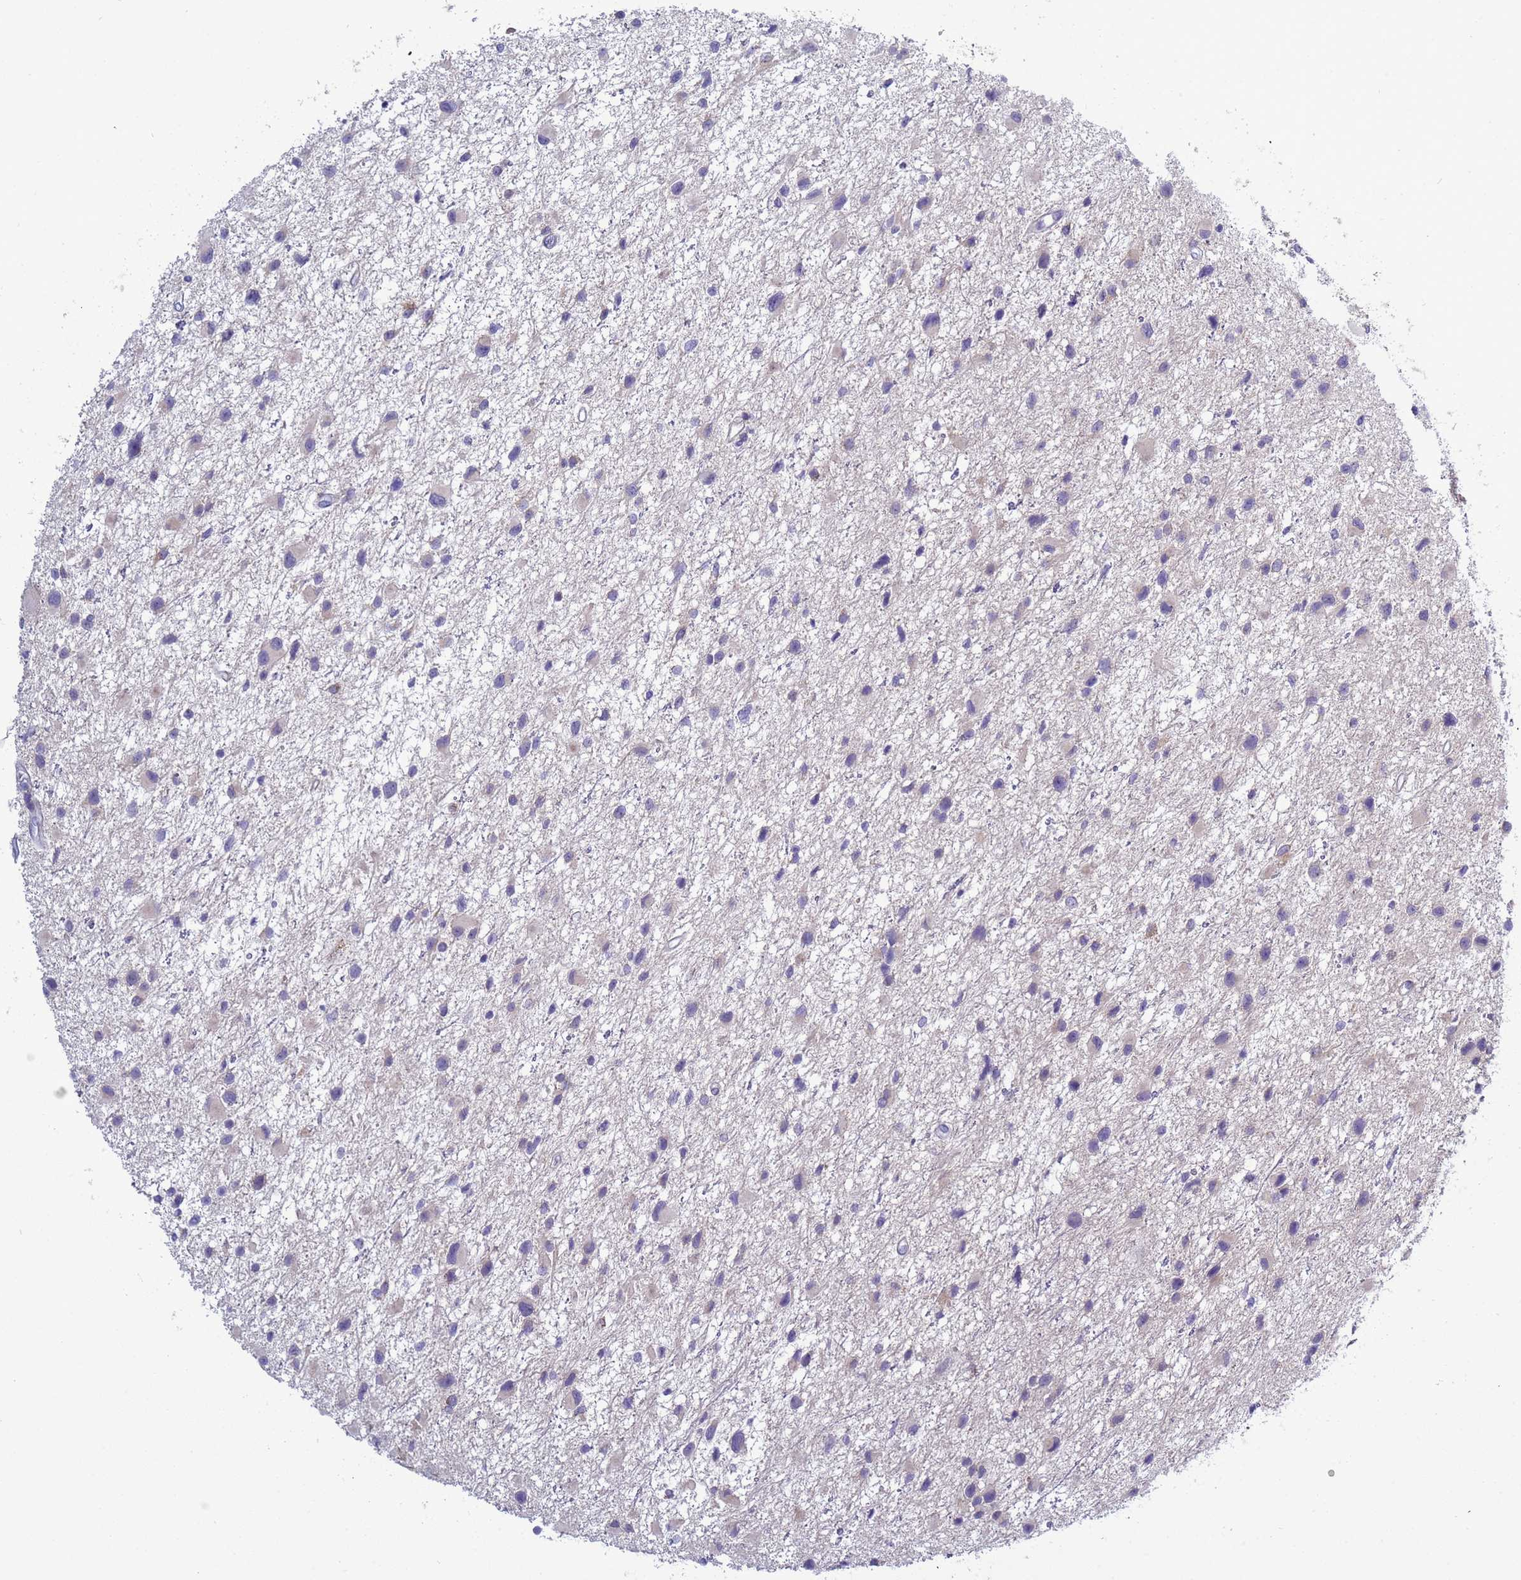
{"staining": {"intensity": "negative", "quantity": "none", "location": "none"}, "tissue": "glioma", "cell_type": "Tumor cells", "image_type": "cancer", "snomed": [{"axis": "morphology", "description": "Glioma, malignant, Low grade"}, {"axis": "topography", "description": "Brain"}], "caption": "Glioma was stained to show a protein in brown. There is no significant staining in tumor cells. Brightfield microscopy of immunohistochemistry stained with DAB (3,3'-diaminobenzidine) (brown) and hematoxylin (blue), captured at high magnification.", "gene": "ABHD17B", "patient": {"sex": "female", "age": 32}}